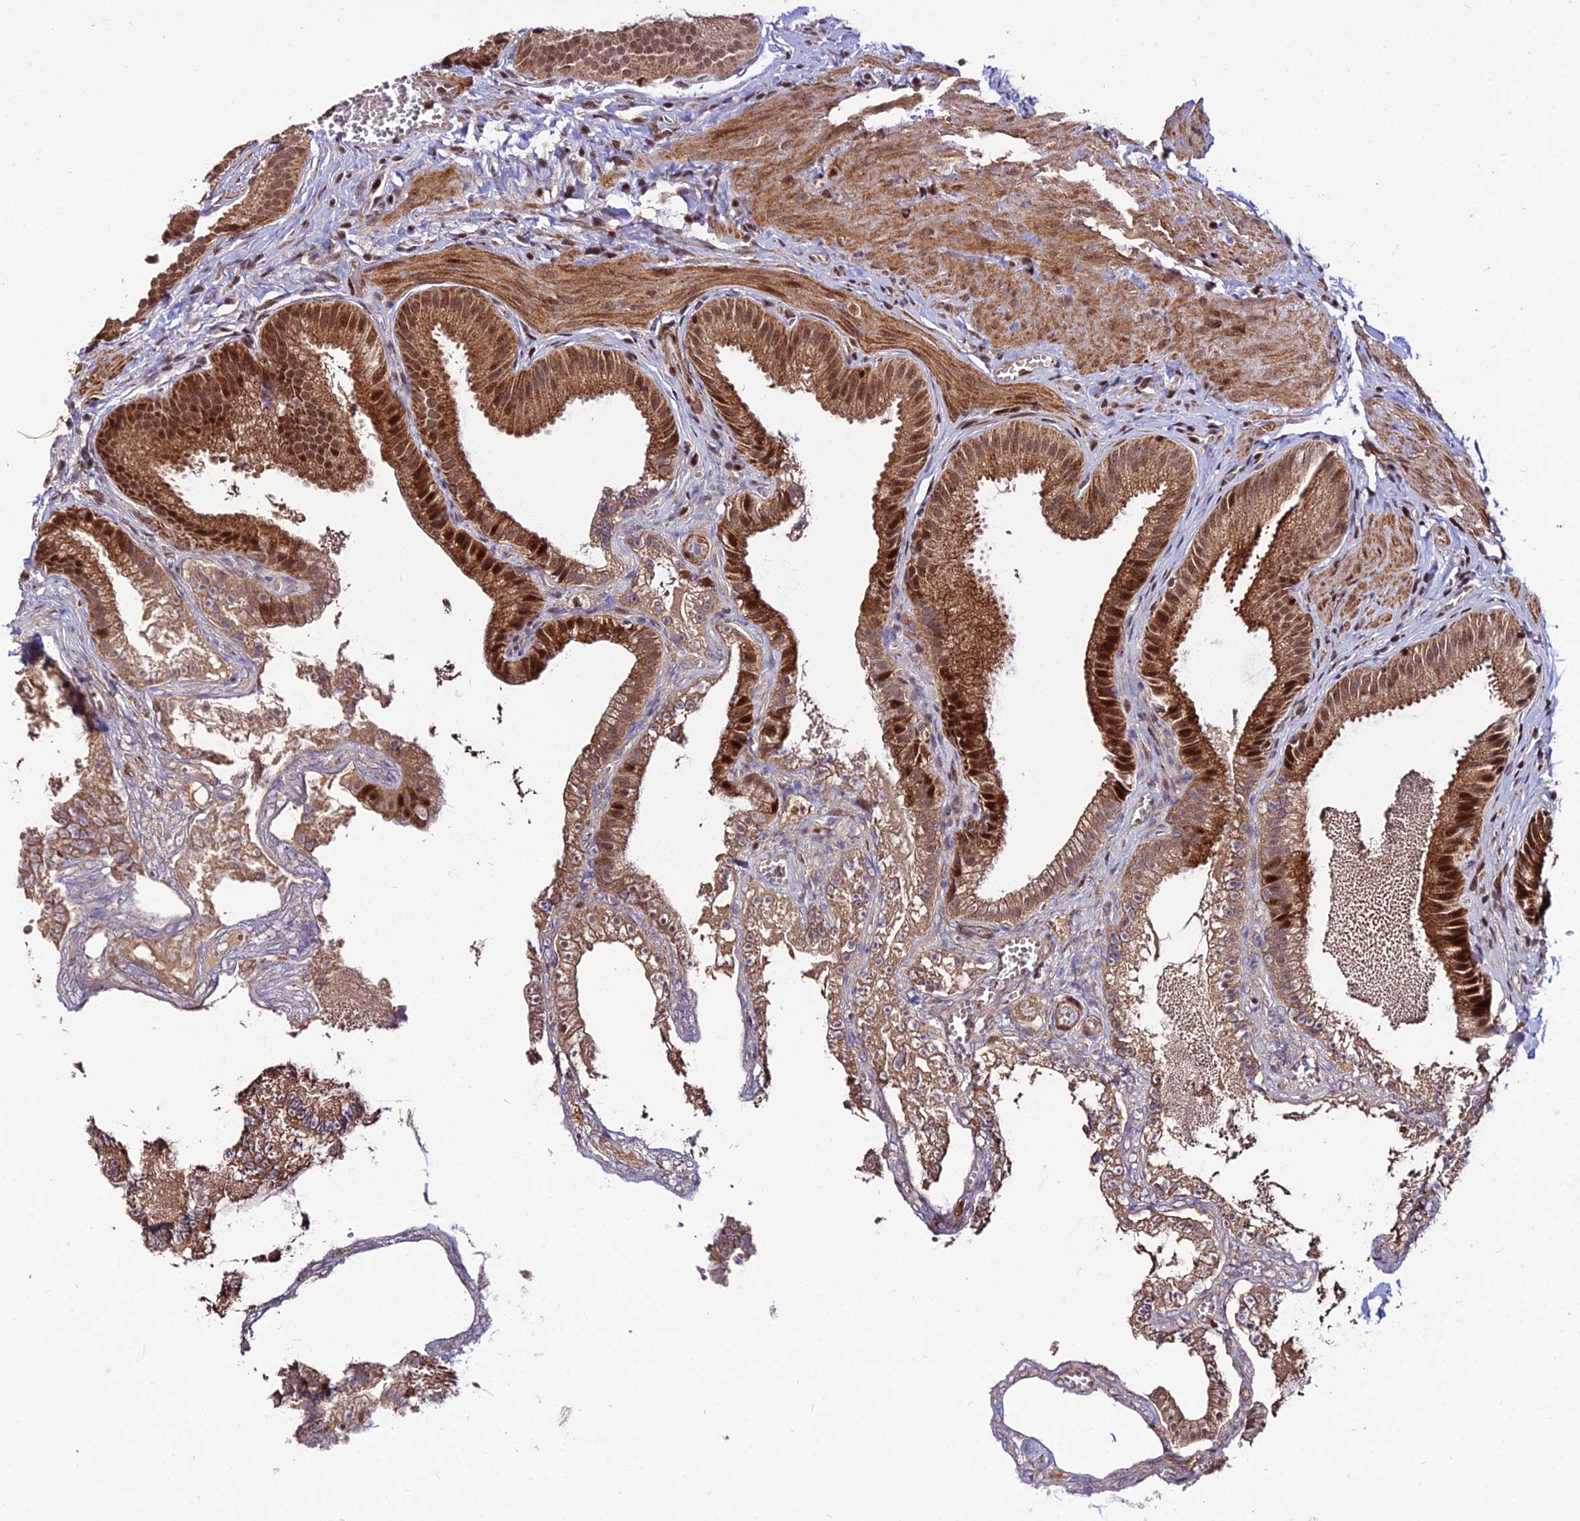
{"staining": {"intensity": "strong", "quantity": ">75%", "location": "cytoplasmic/membranous,nuclear"}, "tissue": "gallbladder", "cell_type": "Glandular cells", "image_type": "normal", "snomed": [{"axis": "morphology", "description": "Normal tissue, NOS"}, {"axis": "topography", "description": "Gallbladder"}], "caption": "Protein staining exhibits strong cytoplasmic/membranous,nuclear staining in approximately >75% of glandular cells in normal gallbladder.", "gene": "CIB3", "patient": {"sex": "male", "age": 38}}